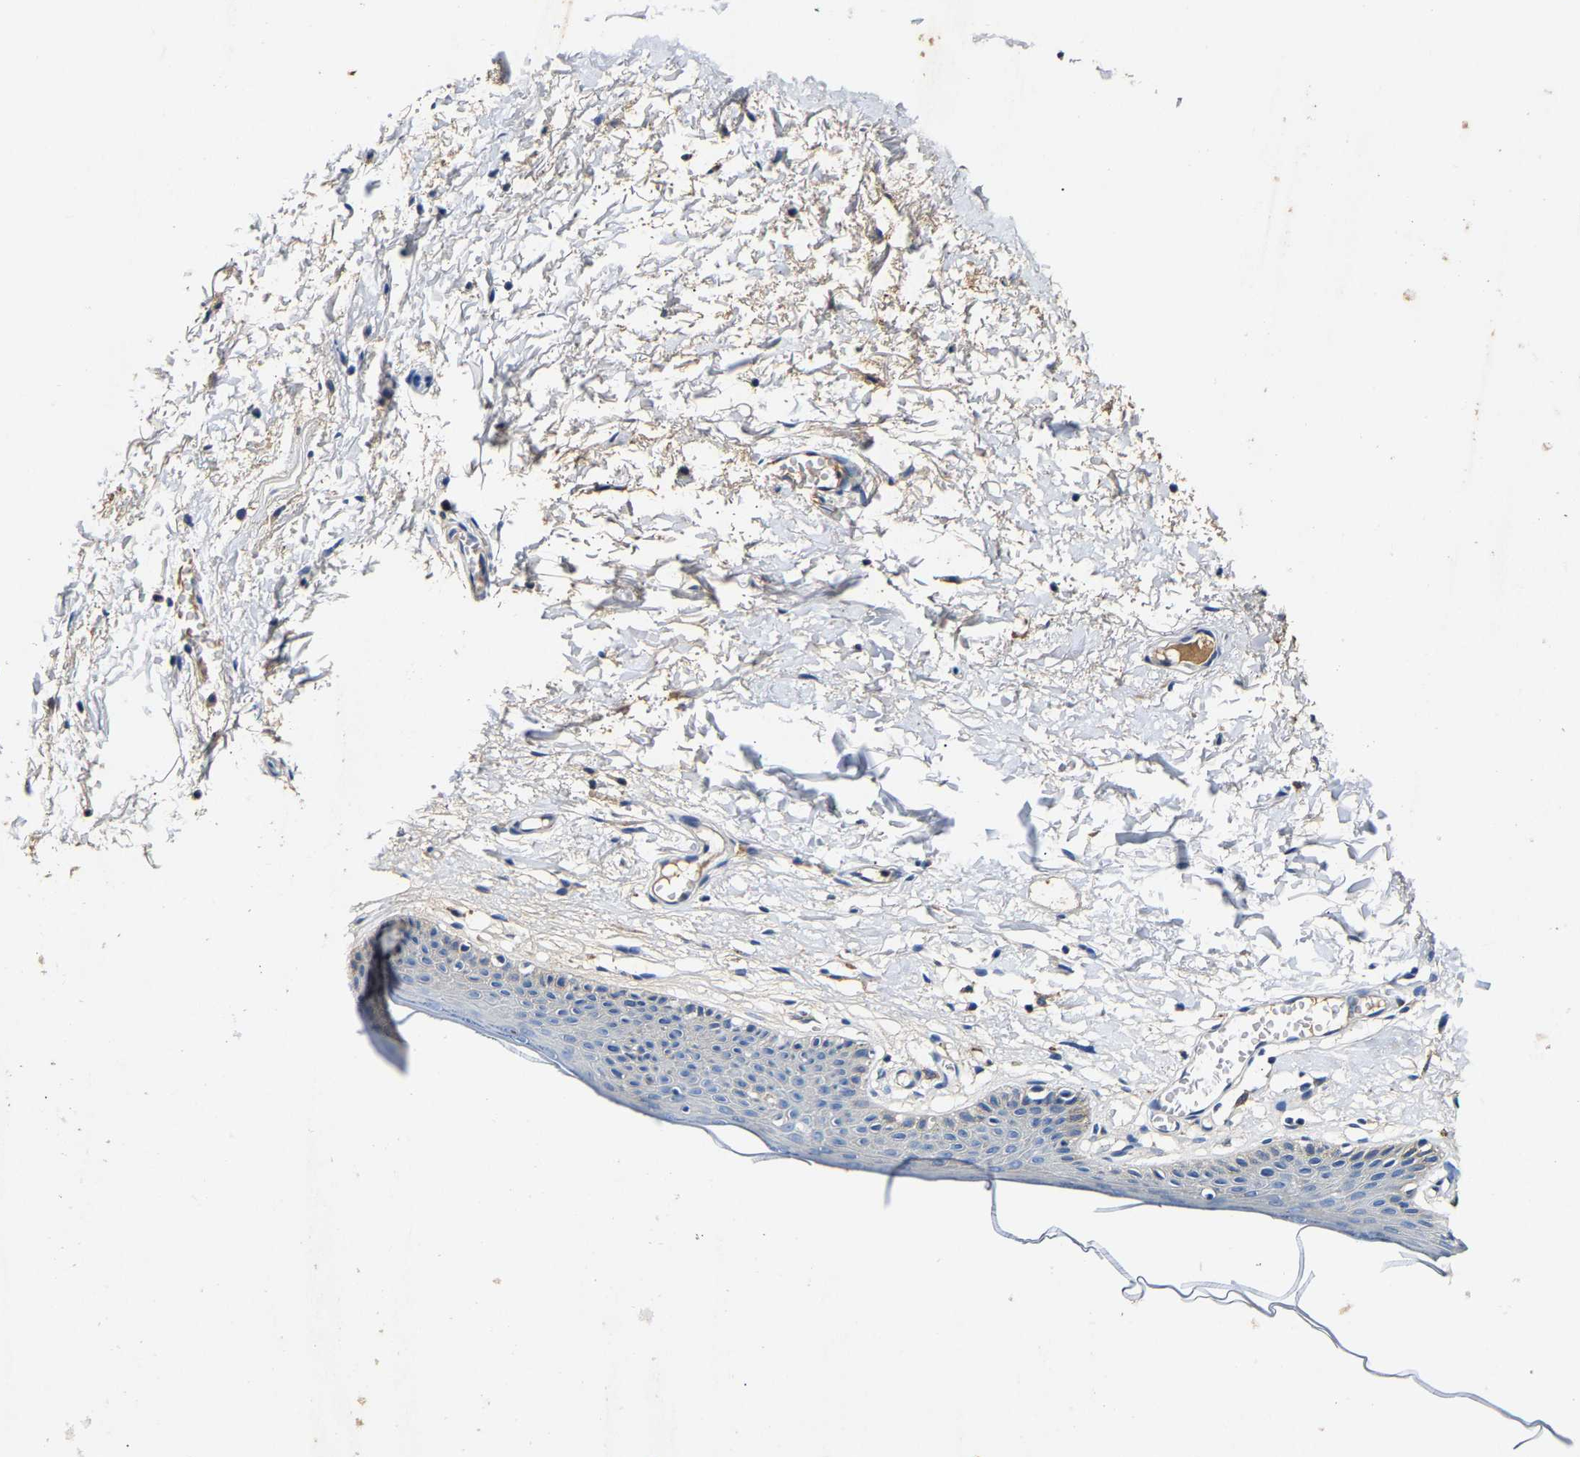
{"staining": {"intensity": "negative", "quantity": "none", "location": "none"}, "tissue": "skin", "cell_type": "Epidermal cells", "image_type": "normal", "snomed": [{"axis": "morphology", "description": "Normal tissue, NOS"}, {"axis": "topography", "description": "Vulva"}], "caption": "IHC of unremarkable human skin reveals no expression in epidermal cells. (DAB (3,3'-diaminobenzidine) IHC with hematoxylin counter stain).", "gene": "SLCO2B1", "patient": {"sex": "female", "age": 54}}